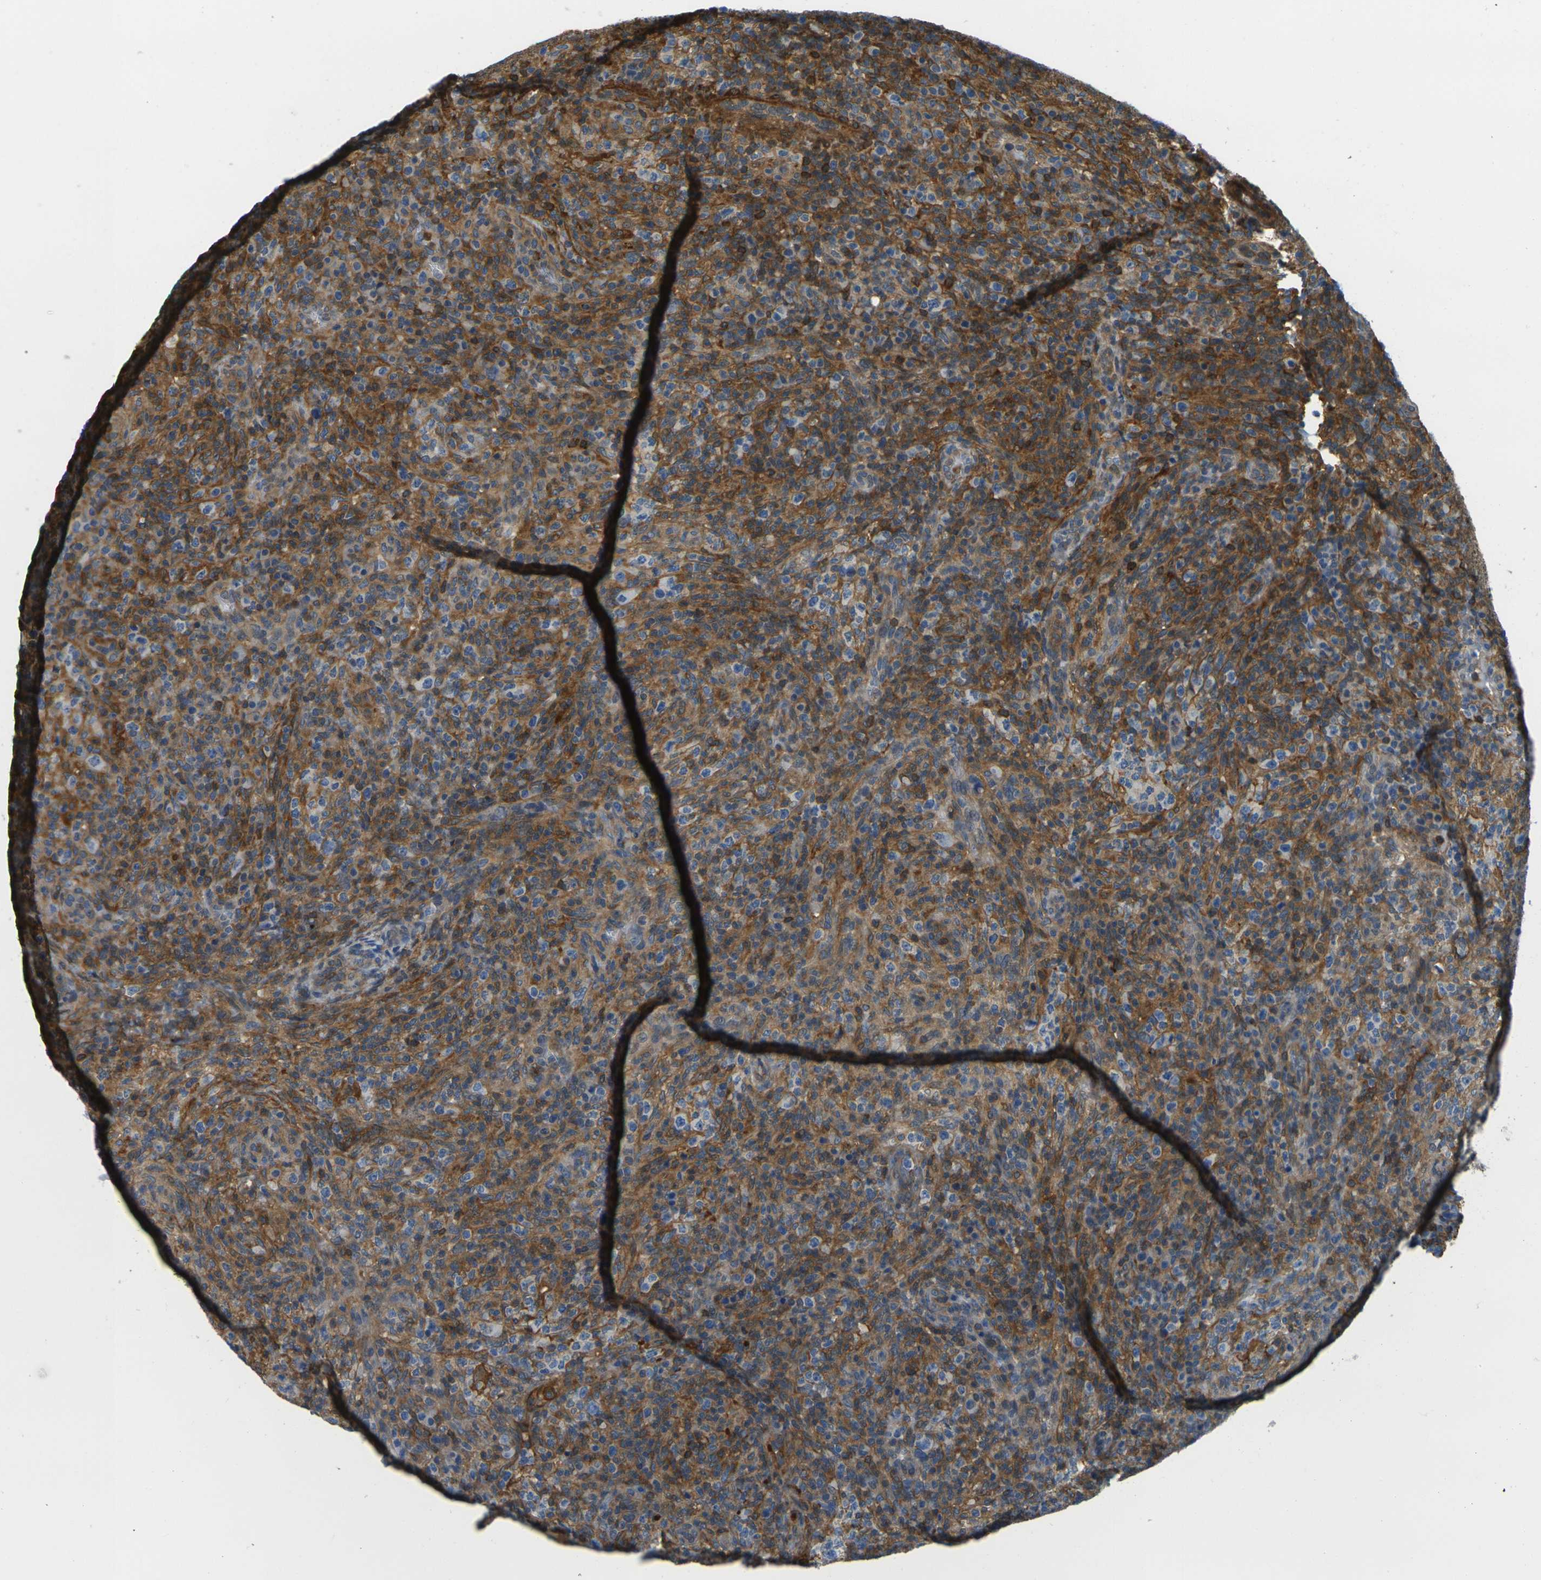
{"staining": {"intensity": "moderate", "quantity": "25%-75%", "location": "cytoplasmic/membranous"}, "tissue": "lymphoma", "cell_type": "Tumor cells", "image_type": "cancer", "snomed": [{"axis": "morphology", "description": "Malignant lymphoma, non-Hodgkin's type, High grade"}, {"axis": "topography", "description": "Lymph node"}], "caption": "A medium amount of moderate cytoplasmic/membranous staining is identified in approximately 25%-75% of tumor cells in malignant lymphoma, non-Hodgkin's type (high-grade) tissue. (DAB (3,3'-diaminobenzidine) IHC with brightfield microscopy, high magnification).", "gene": "LASP1", "patient": {"sex": "female", "age": 76}}